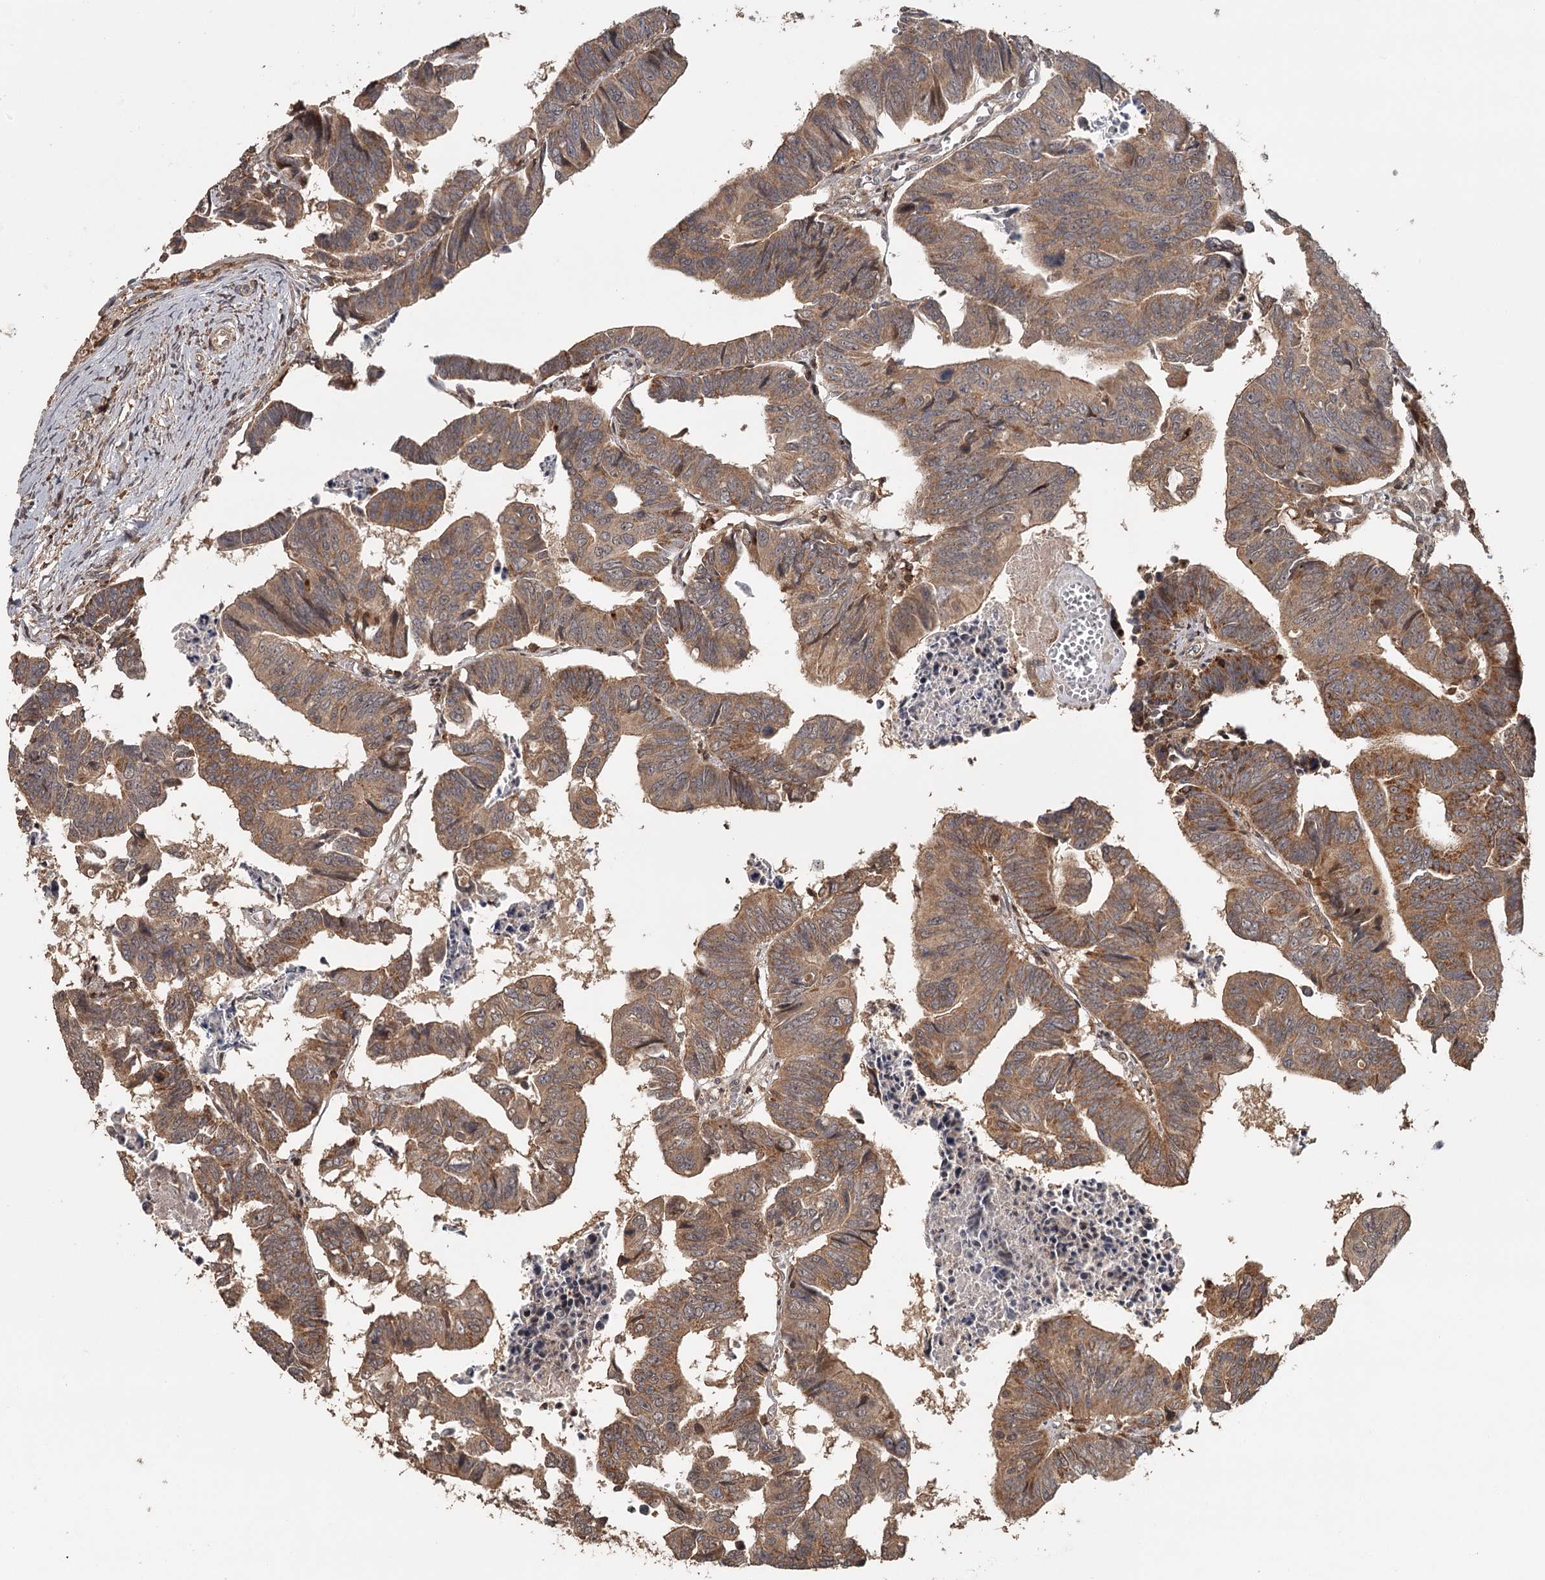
{"staining": {"intensity": "moderate", "quantity": ">75%", "location": "cytoplasmic/membranous"}, "tissue": "colorectal cancer", "cell_type": "Tumor cells", "image_type": "cancer", "snomed": [{"axis": "morphology", "description": "Adenocarcinoma, NOS"}, {"axis": "topography", "description": "Rectum"}], "caption": "Moderate cytoplasmic/membranous staining for a protein is seen in approximately >75% of tumor cells of adenocarcinoma (colorectal) using immunohistochemistry.", "gene": "FAXC", "patient": {"sex": "female", "age": 65}}